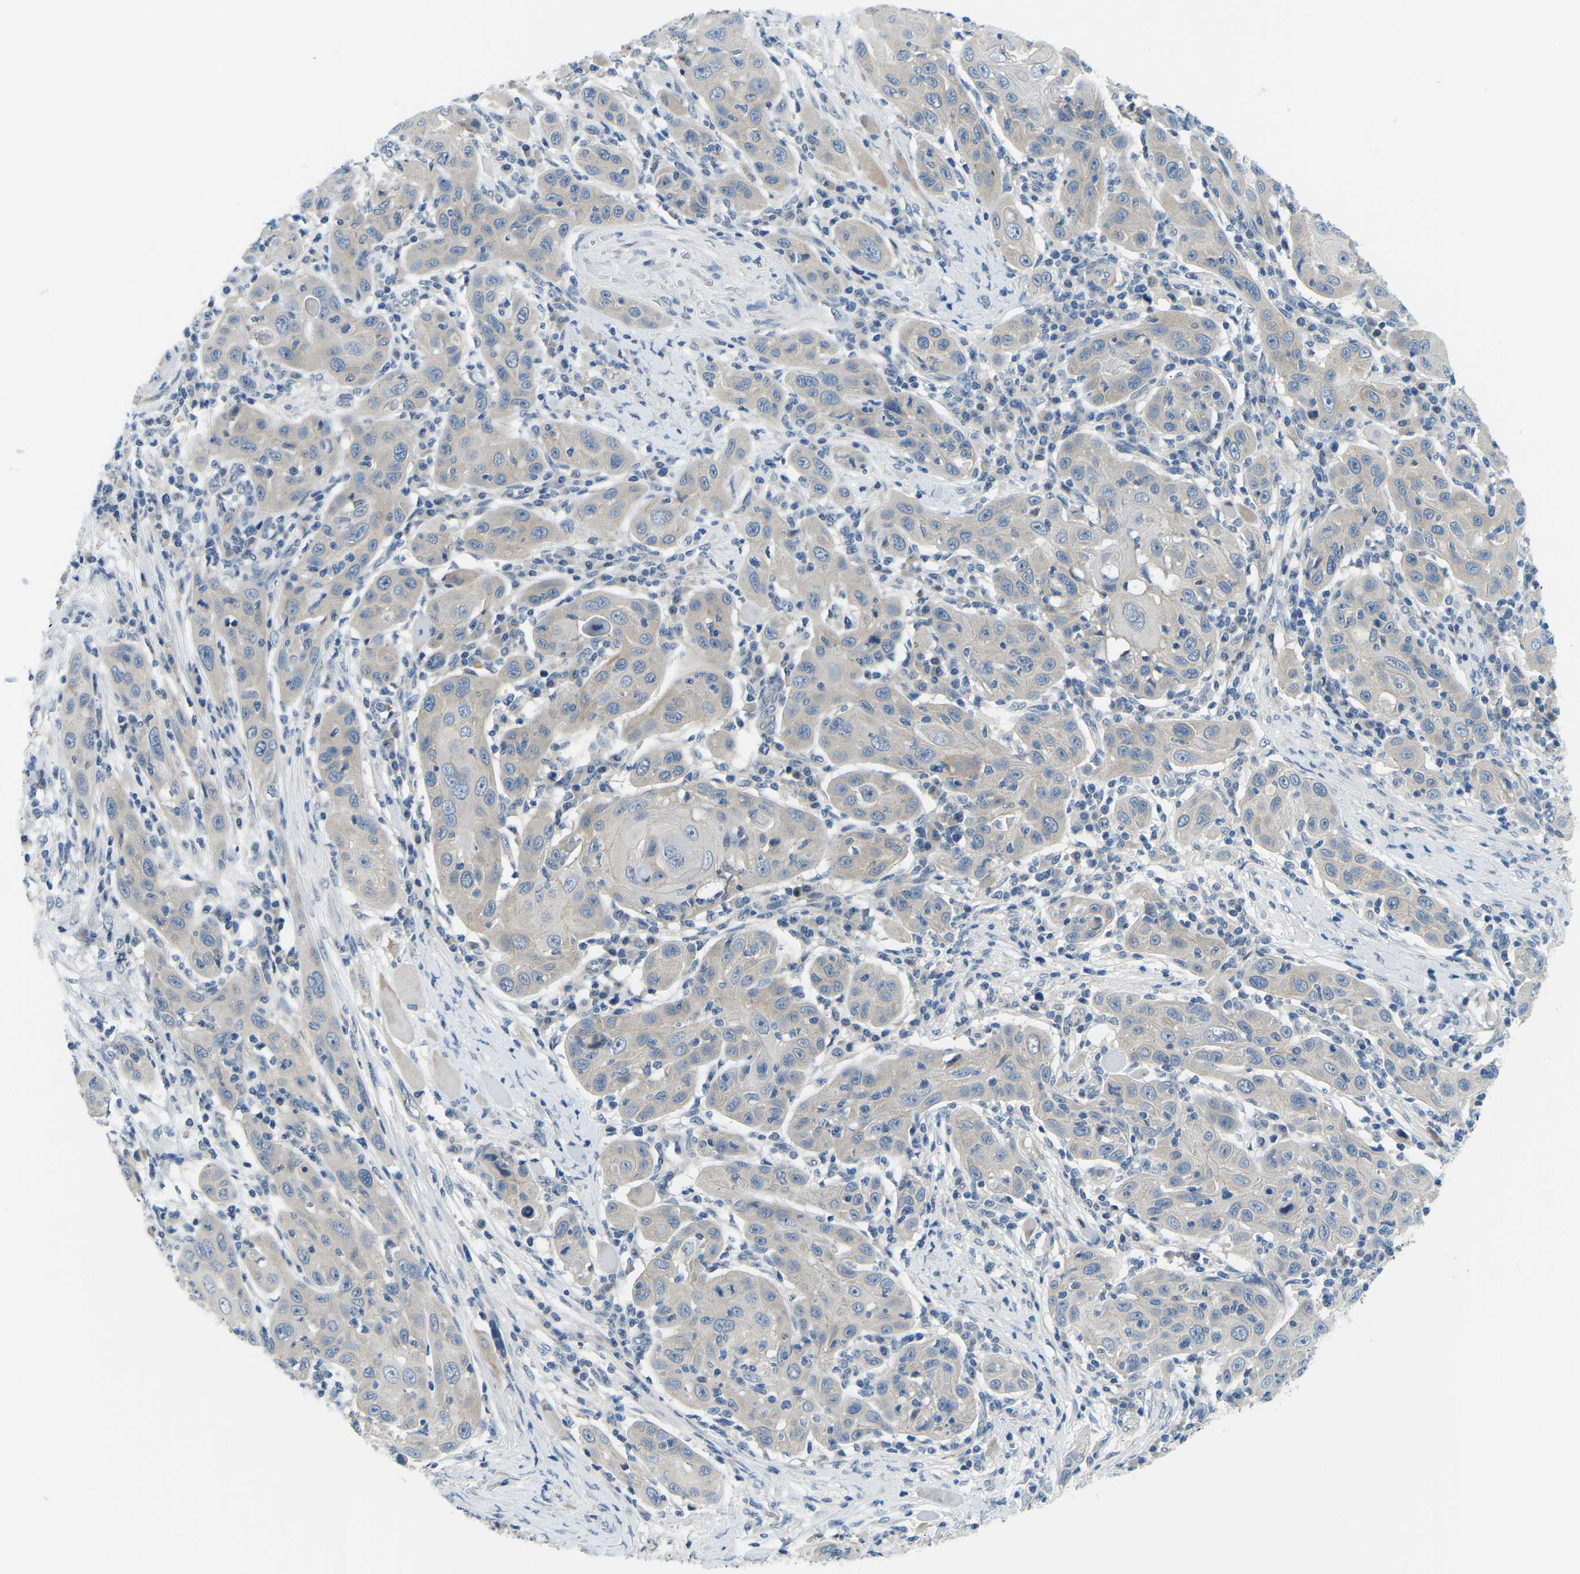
{"staining": {"intensity": "negative", "quantity": "none", "location": "none"}, "tissue": "skin cancer", "cell_type": "Tumor cells", "image_type": "cancer", "snomed": [{"axis": "morphology", "description": "Squamous cell carcinoma, NOS"}, {"axis": "topography", "description": "Skin"}], "caption": "This micrograph is of squamous cell carcinoma (skin) stained with IHC to label a protein in brown with the nuclei are counter-stained blue. There is no staining in tumor cells.", "gene": "CTNND1", "patient": {"sex": "female", "age": 88}}